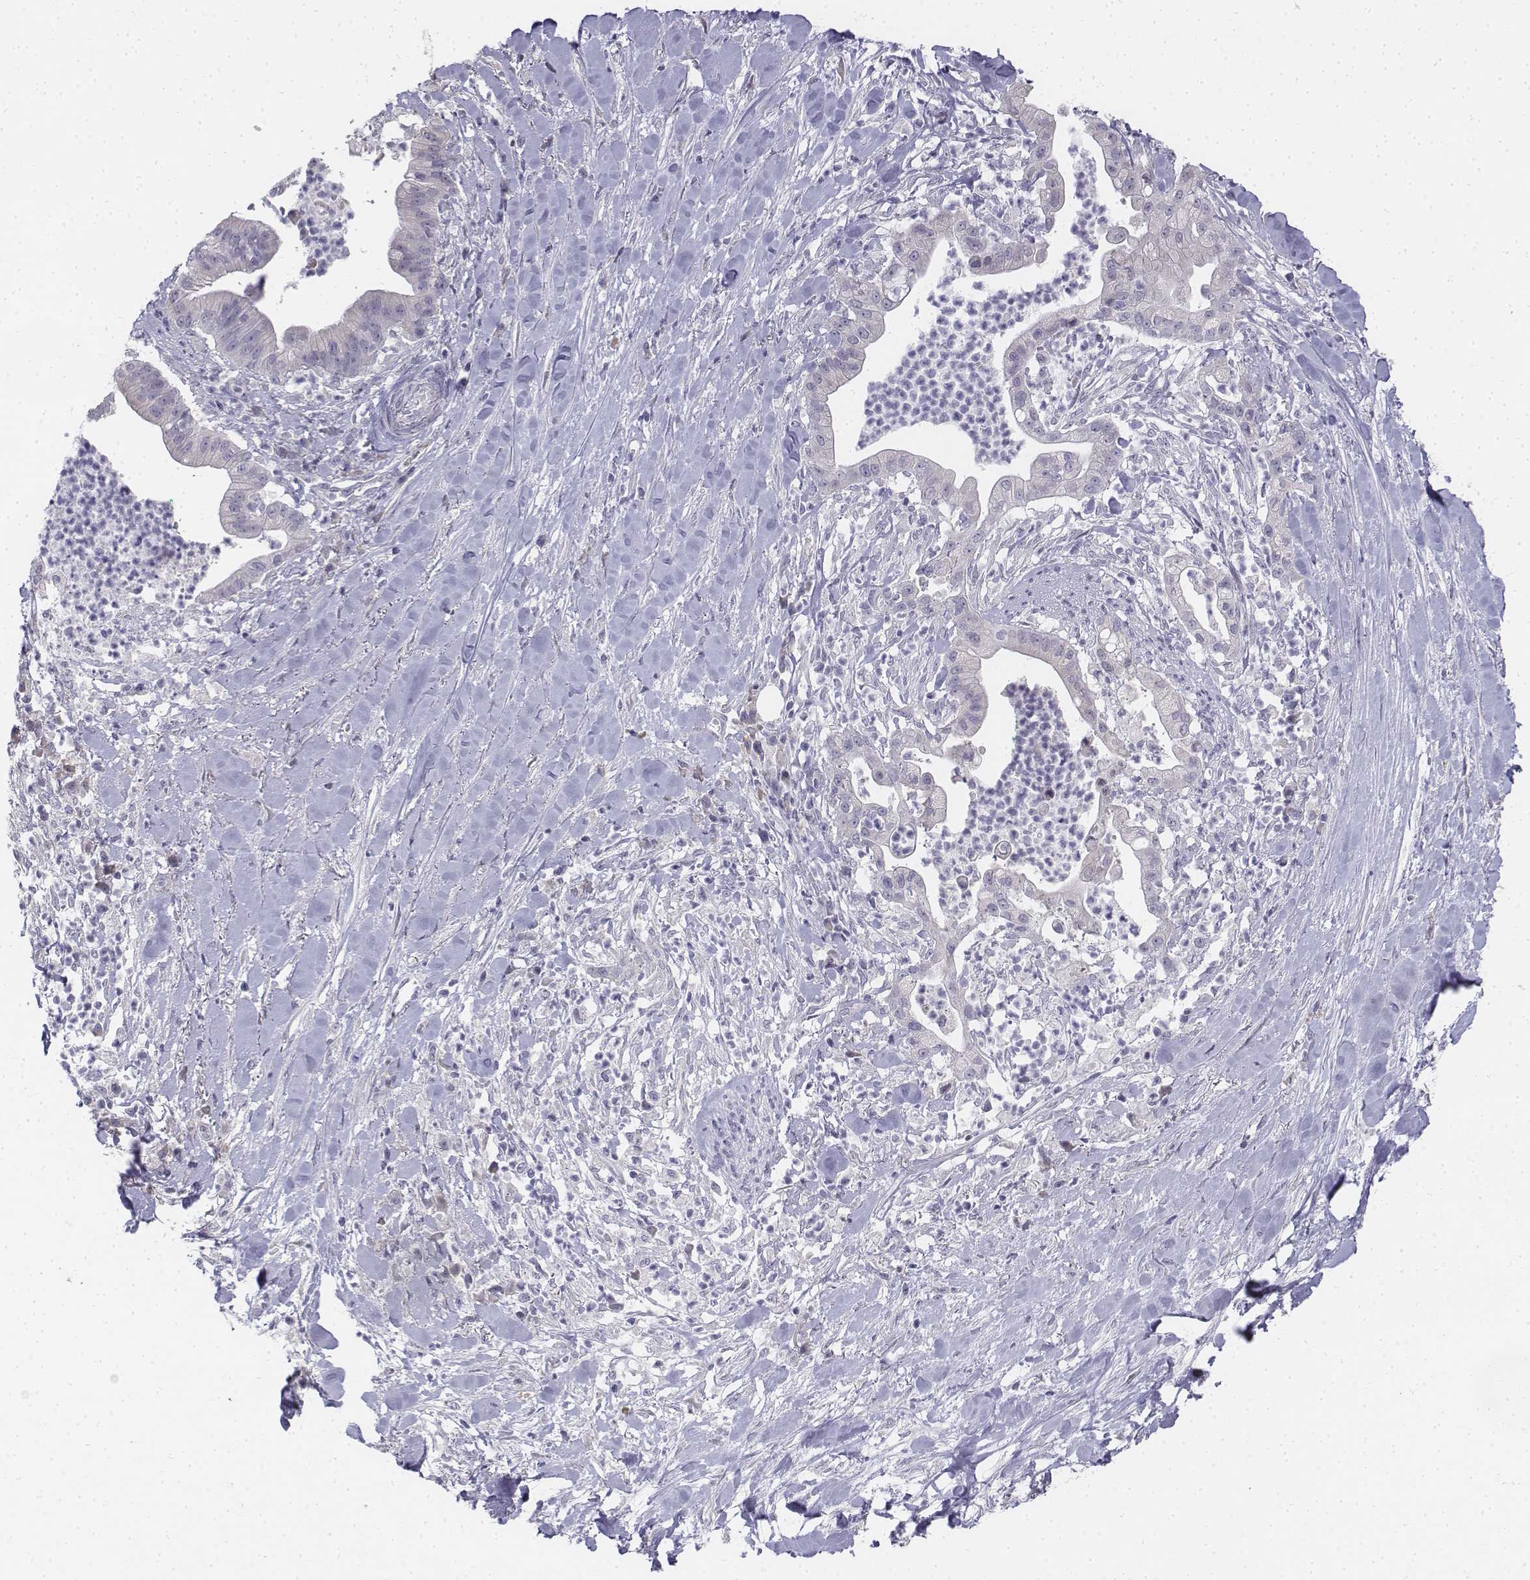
{"staining": {"intensity": "negative", "quantity": "none", "location": "none"}, "tissue": "pancreatic cancer", "cell_type": "Tumor cells", "image_type": "cancer", "snomed": [{"axis": "morphology", "description": "Normal tissue, NOS"}, {"axis": "morphology", "description": "Adenocarcinoma, NOS"}, {"axis": "topography", "description": "Lymph node"}, {"axis": "topography", "description": "Pancreas"}], "caption": "The micrograph exhibits no significant positivity in tumor cells of pancreatic cancer (adenocarcinoma).", "gene": "PENK", "patient": {"sex": "female", "age": 58}}